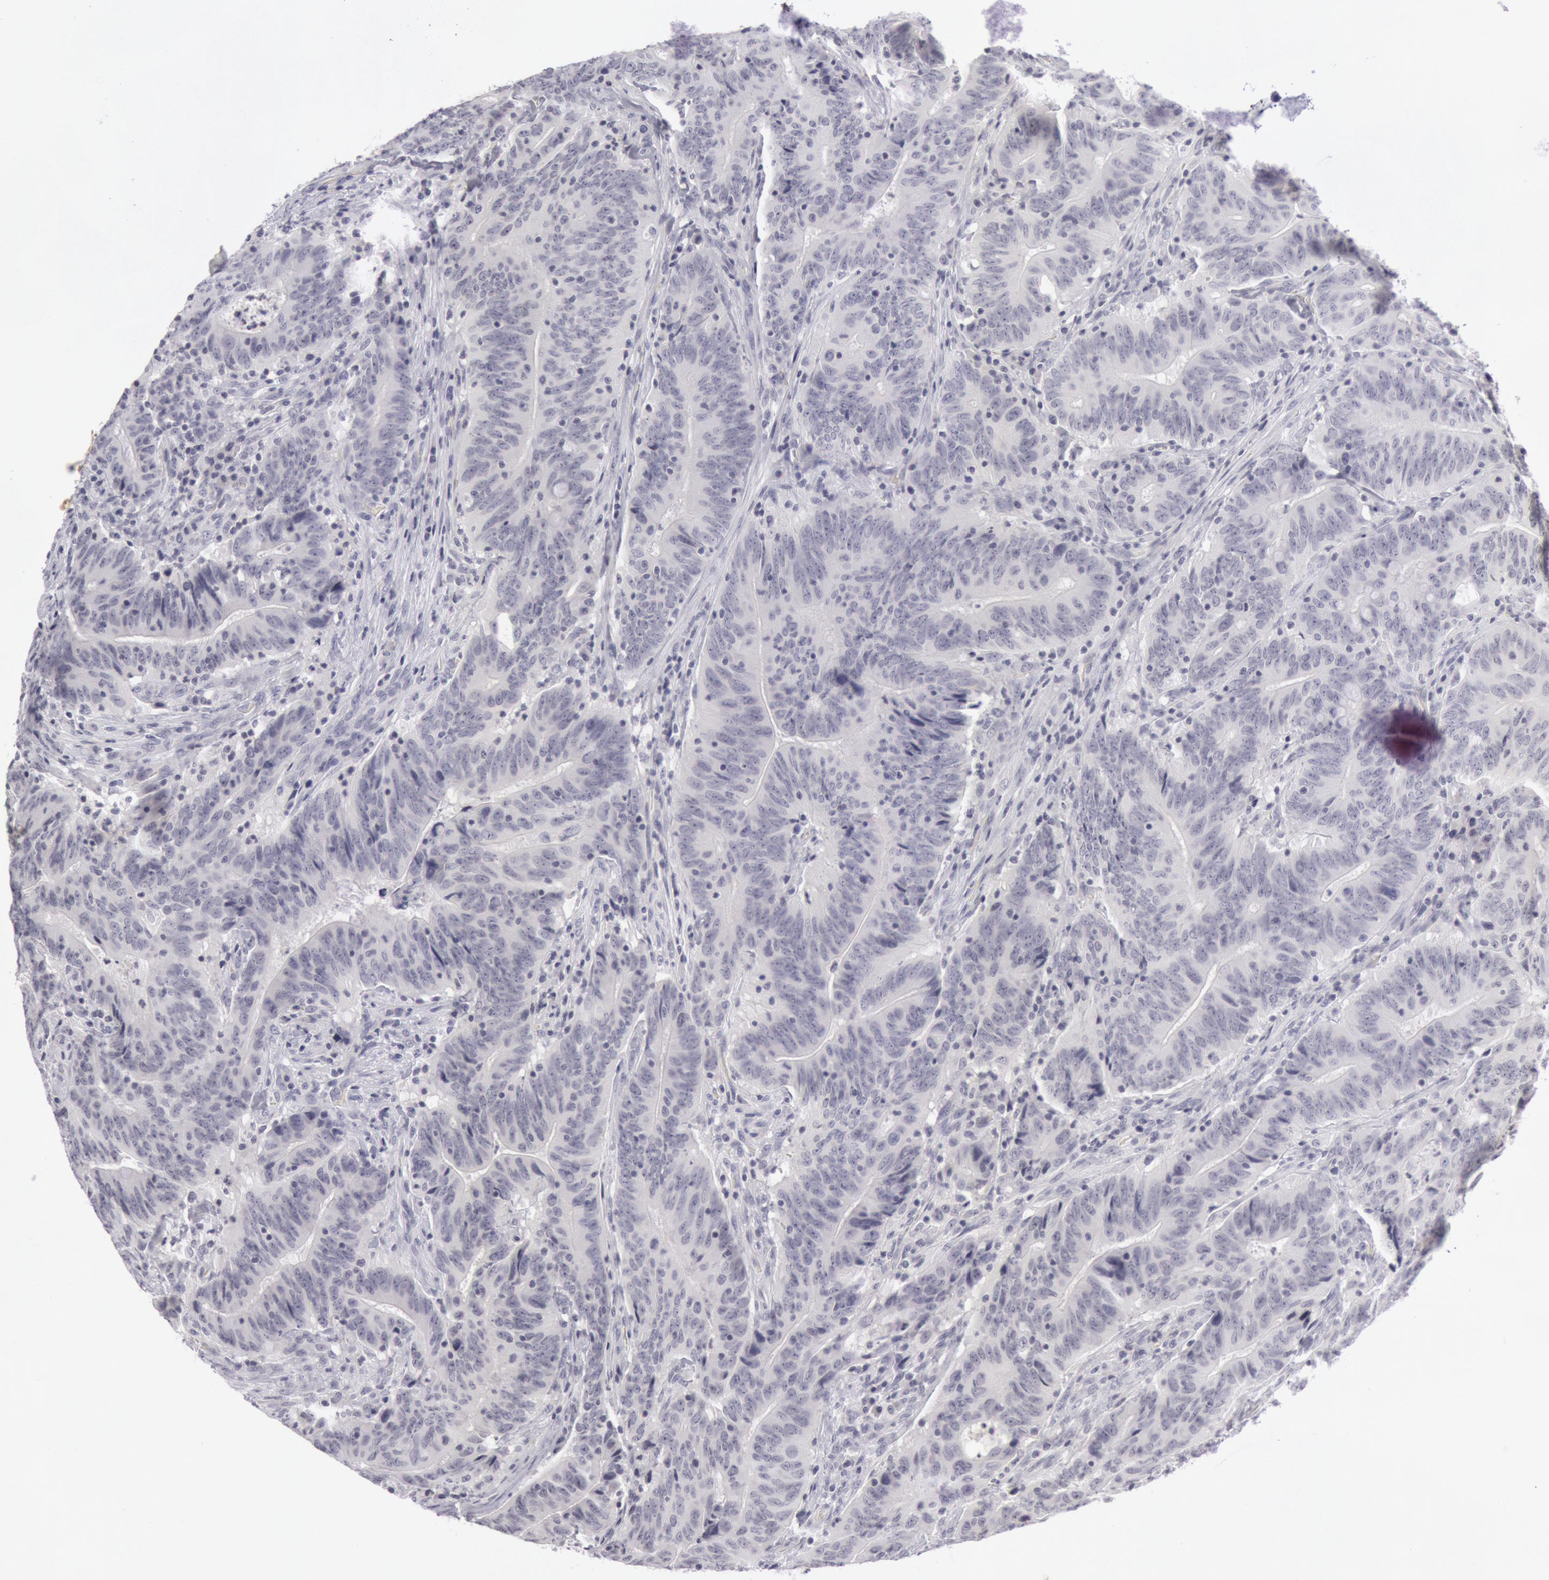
{"staining": {"intensity": "negative", "quantity": "none", "location": "none"}, "tissue": "colorectal cancer", "cell_type": "Tumor cells", "image_type": "cancer", "snomed": [{"axis": "morphology", "description": "Adenocarcinoma, NOS"}, {"axis": "topography", "description": "Colon"}], "caption": "Immunohistochemistry (IHC) histopathology image of human colorectal cancer stained for a protein (brown), which shows no expression in tumor cells. Brightfield microscopy of immunohistochemistry (IHC) stained with DAB (brown) and hematoxylin (blue), captured at high magnification.", "gene": "KRT16", "patient": {"sex": "male", "age": 54}}